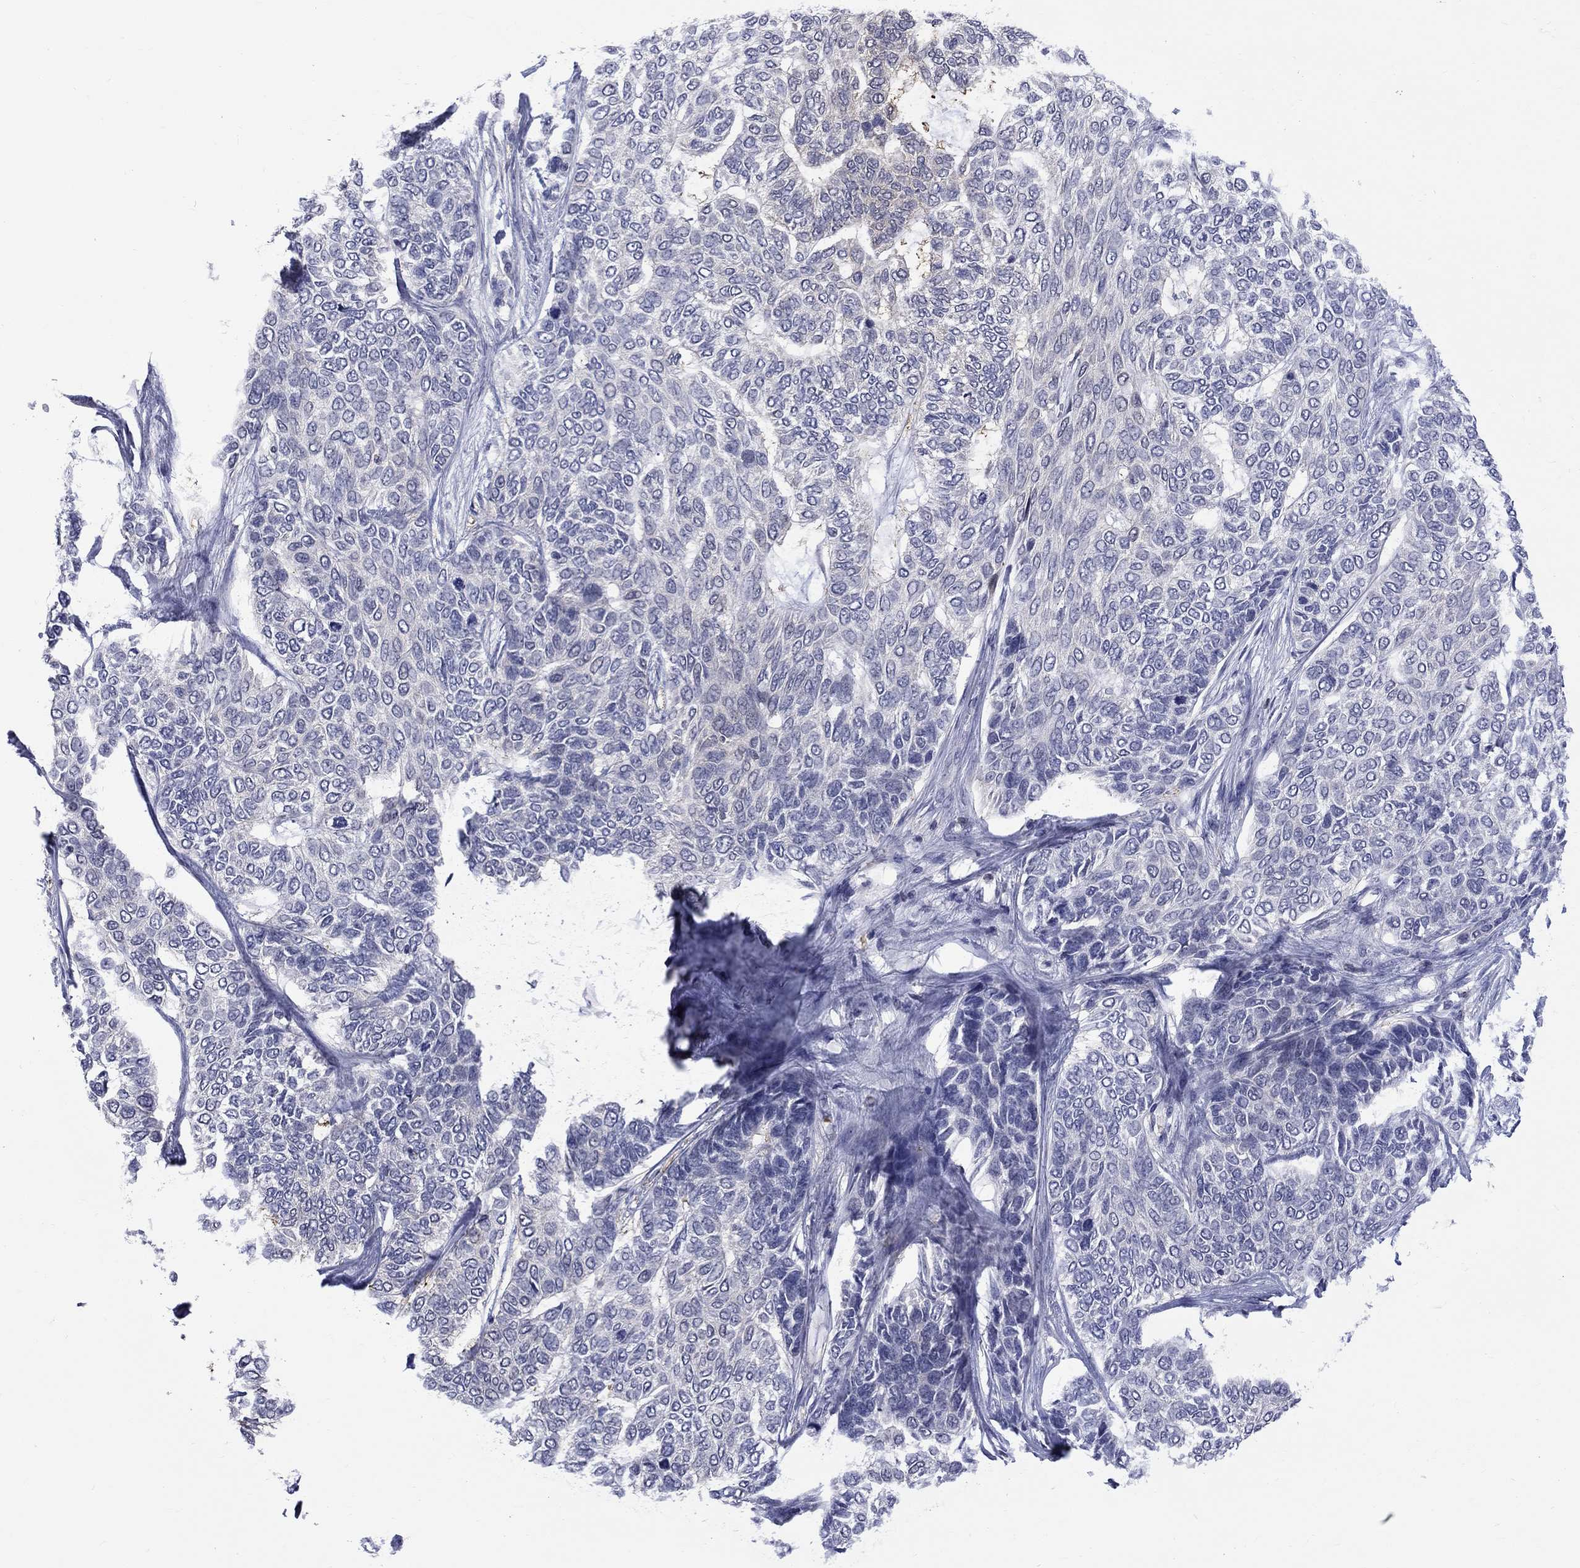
{"staining": {"intensity": "negative", "quantity": "none", "location": "none"}, "tissue": "skin cancer", "cell_type": "Tumor cells", "image_type": "cancer", "snomed": [{"axis": "morphology", "description": "Basal cell carcinoma"}, {"axis": "topography", "description": "Skin"}], "caption": "IHC image of skin cancer stained for a protein (brown), which displays no positivity in tumor cells.", "gene": "HKDC1", "patient": {"sex": "female", "age": 65}}